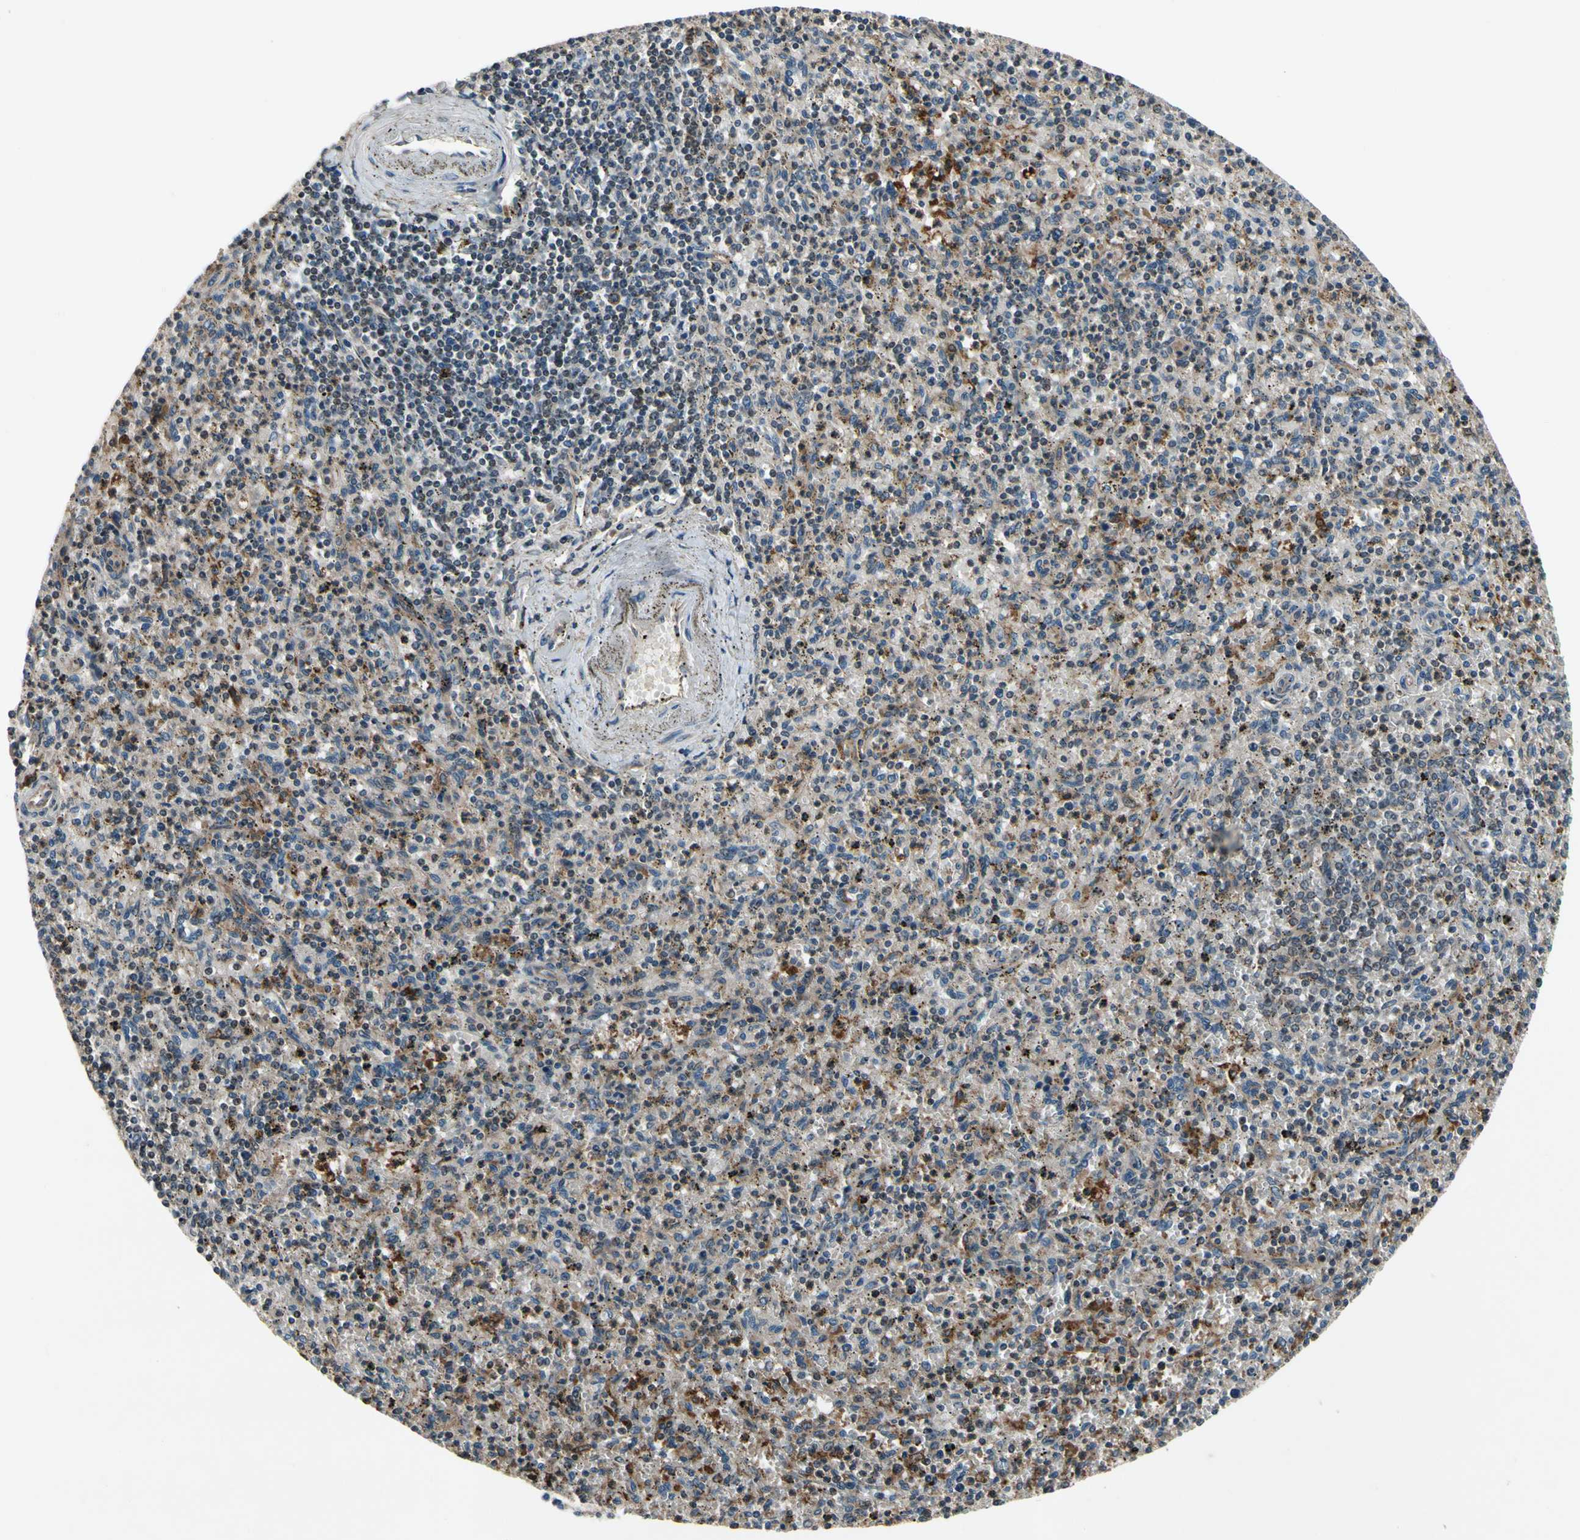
{"staining": {"intensity": "negative", "quantity": "none", "location": "none"}, "tissue": "spleen", "cell_type": "Cells in red pulp", "image_type": "normal", "snomed": [{"axis": "morphology", "description": "Normal tissue, NOS"}, {"axis": "topography", "description": "Spleen"}], "caption": "An IHC histopathology image of unremarkable spleen is shown. There is no staining in cells in red pulp of spleen. (Immunohistochemistry (ihc), brightfield microscopy, high magnification).", "gene": "MBTPS2", "patient": {"sex": "male", "age": 72}}